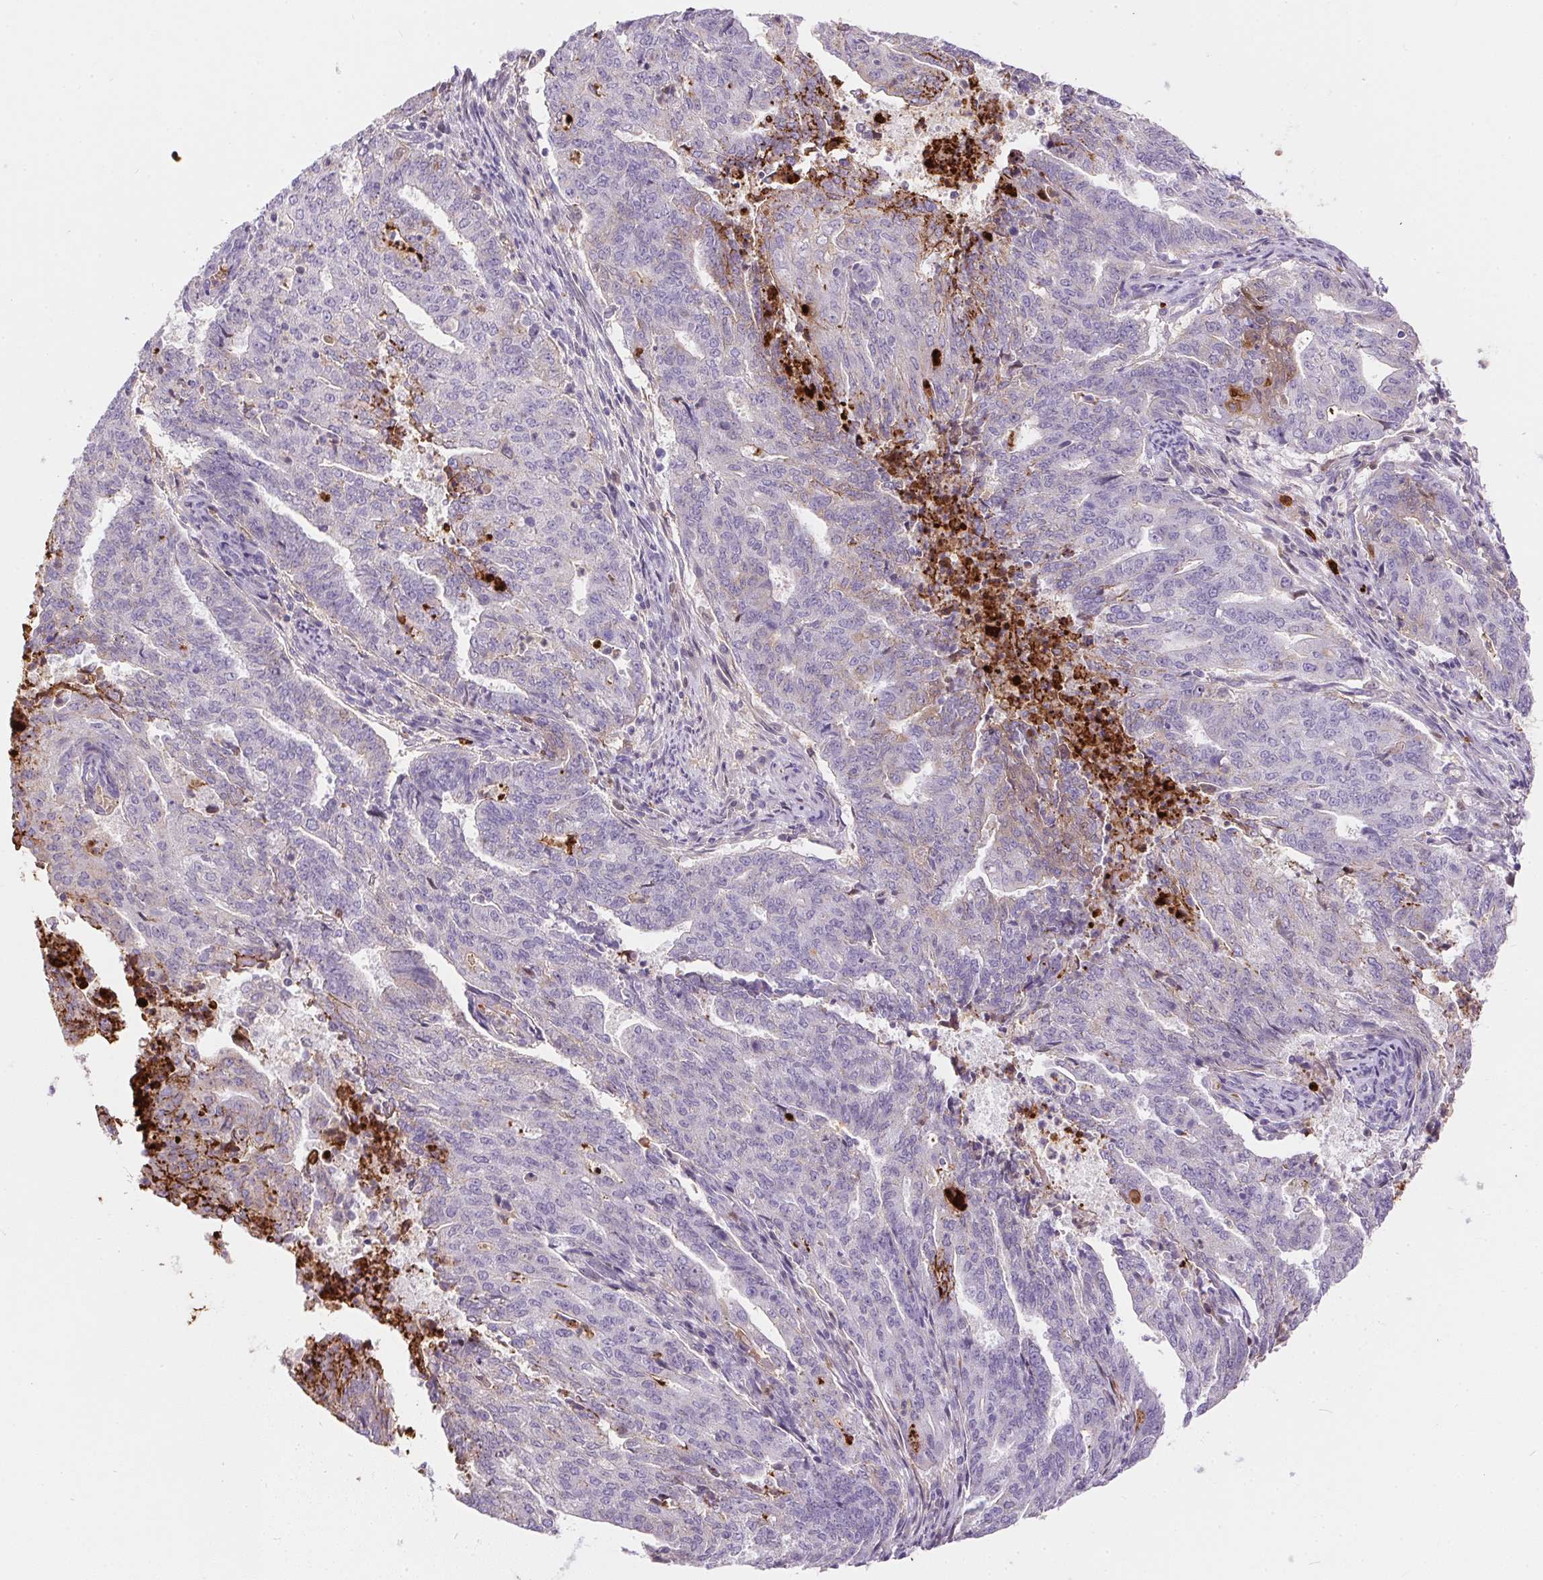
{"staining": {"intensity": "negative", "quantity": "none", "location": "none"}, "tissue": "endometrial cancer", "cell_type": "Tumor cells", "image_type": "cancer", "snomed": [{"axis": "morphology", "description": "Adenocarcinoma, NOS"}, {"axis": "topography", "description": "Endometrium"}], "caption": "Endometrial cancer was stained to show a protein in brown. There is no significant positivity in tumor cells.", "gene": "ORM1", "patient": {"sex": "female", "age": 82}}